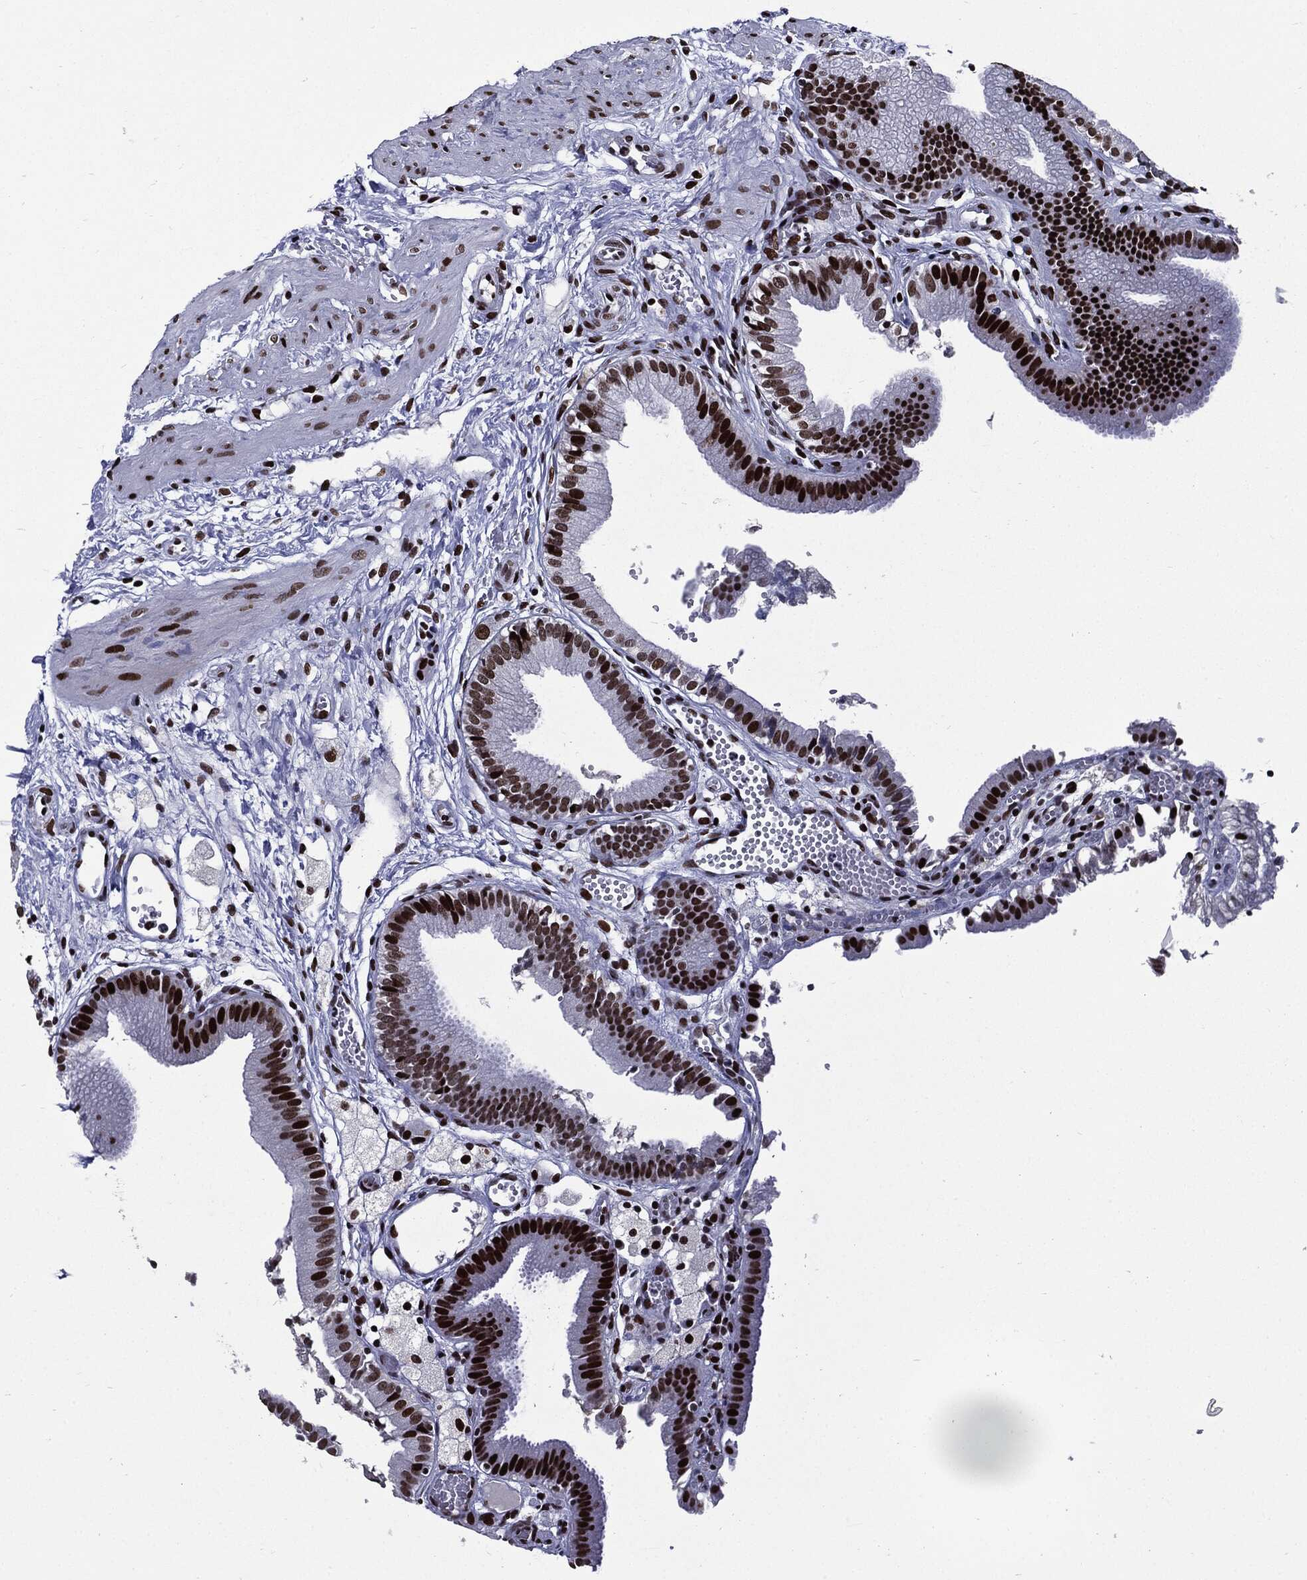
{"staining": {"intensity": "strong", "quantity": ">75%", "location": "nuclear"}, "tissue": "gallbladder", "cell_type": "Glandular cells", "image_type": "normal", "snomed": [{"axis": "morphology", "description": "Normal tissue, NOS"}, {"axis": "topography", "description": "Gallbladder"}], "caption": "IHC of unremarkable gallbladder demonstrates high levels of strong nuclear positivity in approximately >75% of glandular cells.", "gene": "ZFP91", "patient": {"sex": "female", "age": 24}}